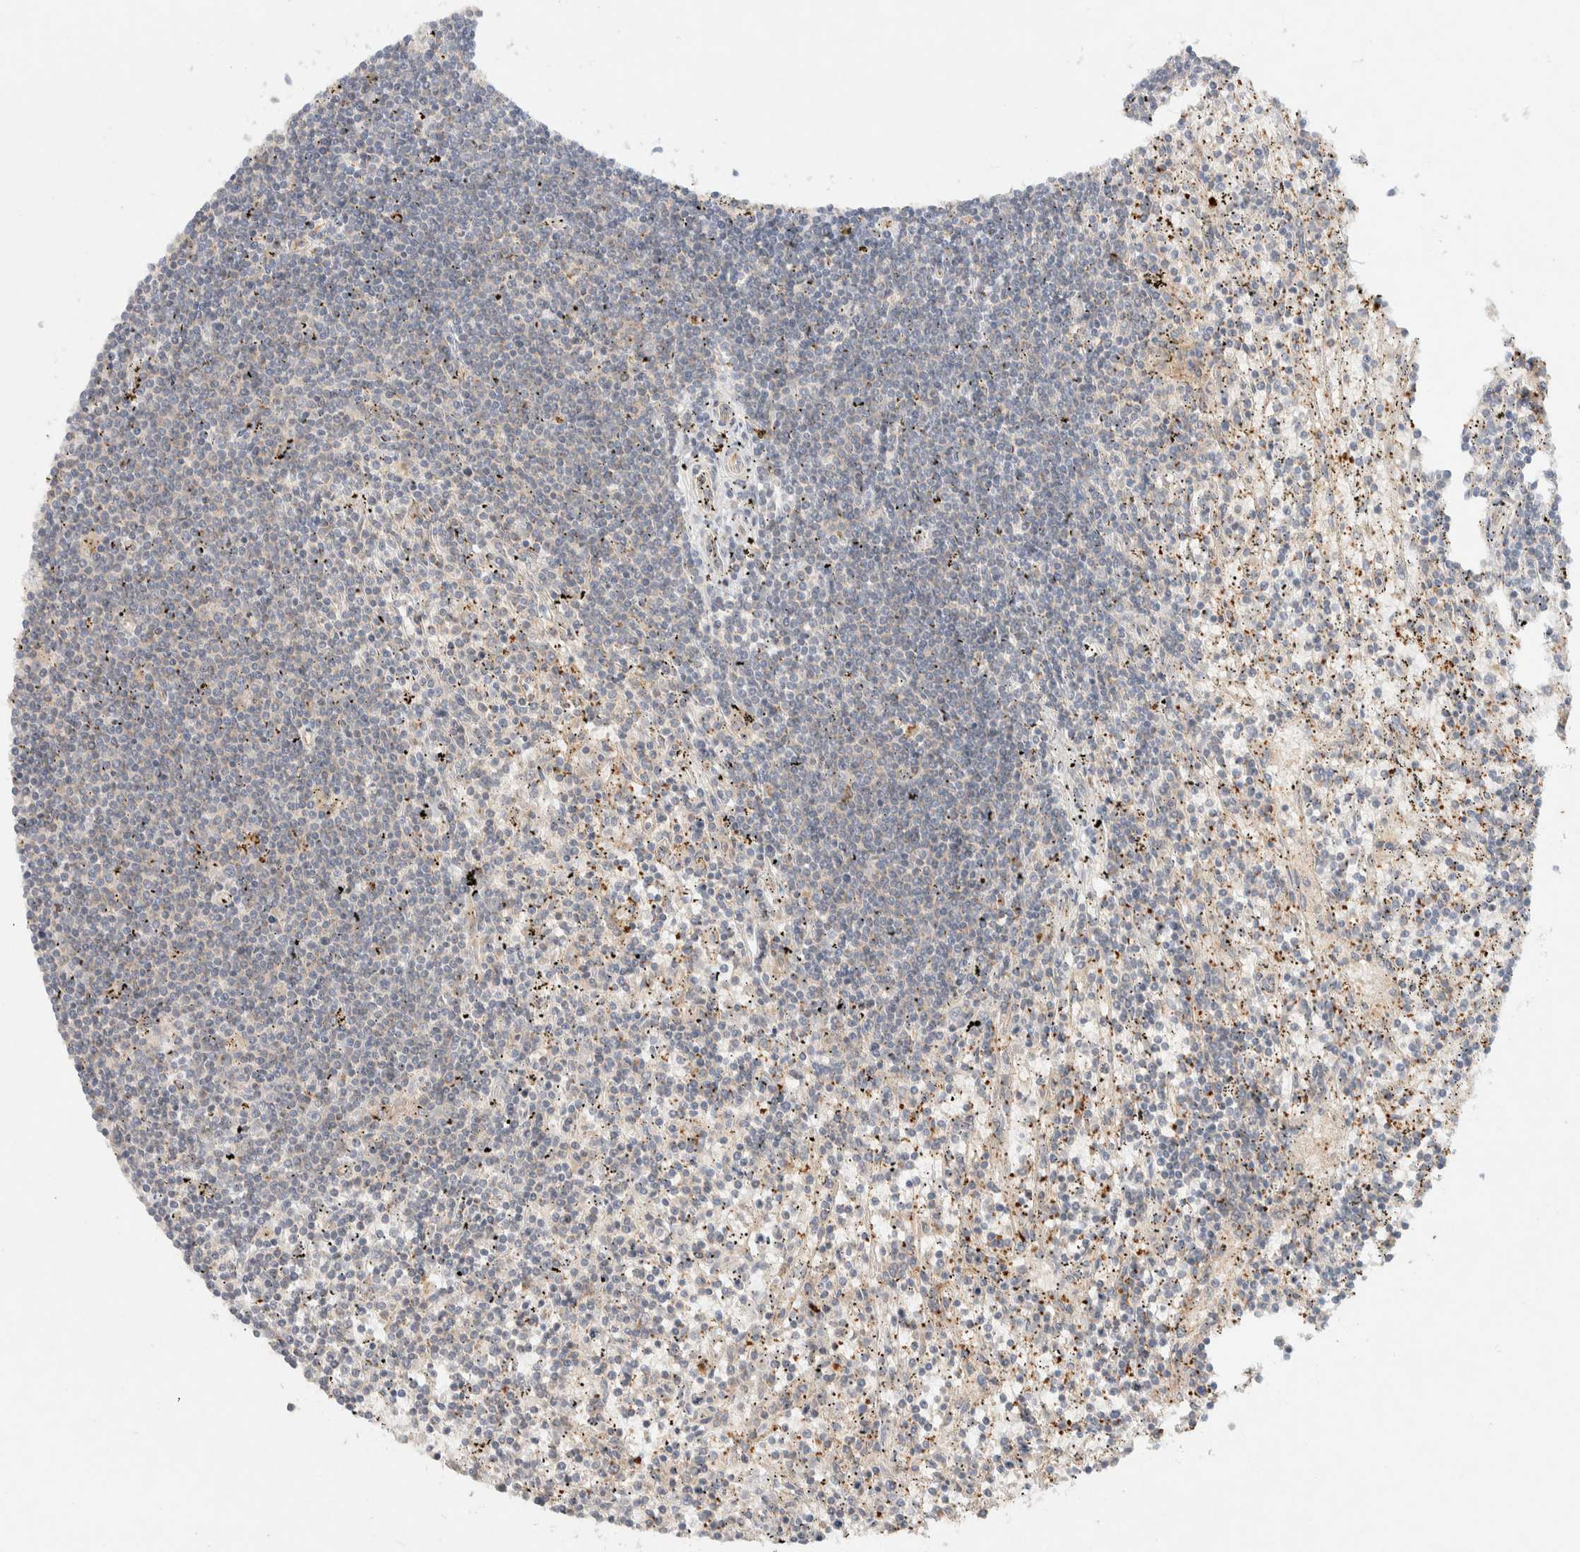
{"staining": {"intensity": "negative", "quantity": "none", "location": "none"}, "tissue": "lymphoma", "cell_type": "Tumor cells", "image_type": "cancer", "snomed": [{"axis": "morphology", "description": "Malignant lymphoma, non-Hodgkin's type, Low grade"}, {"axis": "topography", "description": "Spleen"}], "caption": "Image shows no significant protein staining in tumor cells of lymphoma. The staining was performed using DAB (3,3'-diaminobenzidine) to visualize the protein expression in brown, while the nuclei were stained in blue with hematoxylin (Magnification: 20x).", "gene": "KIF9", "patient": {"sex": "male", "age": 76}}